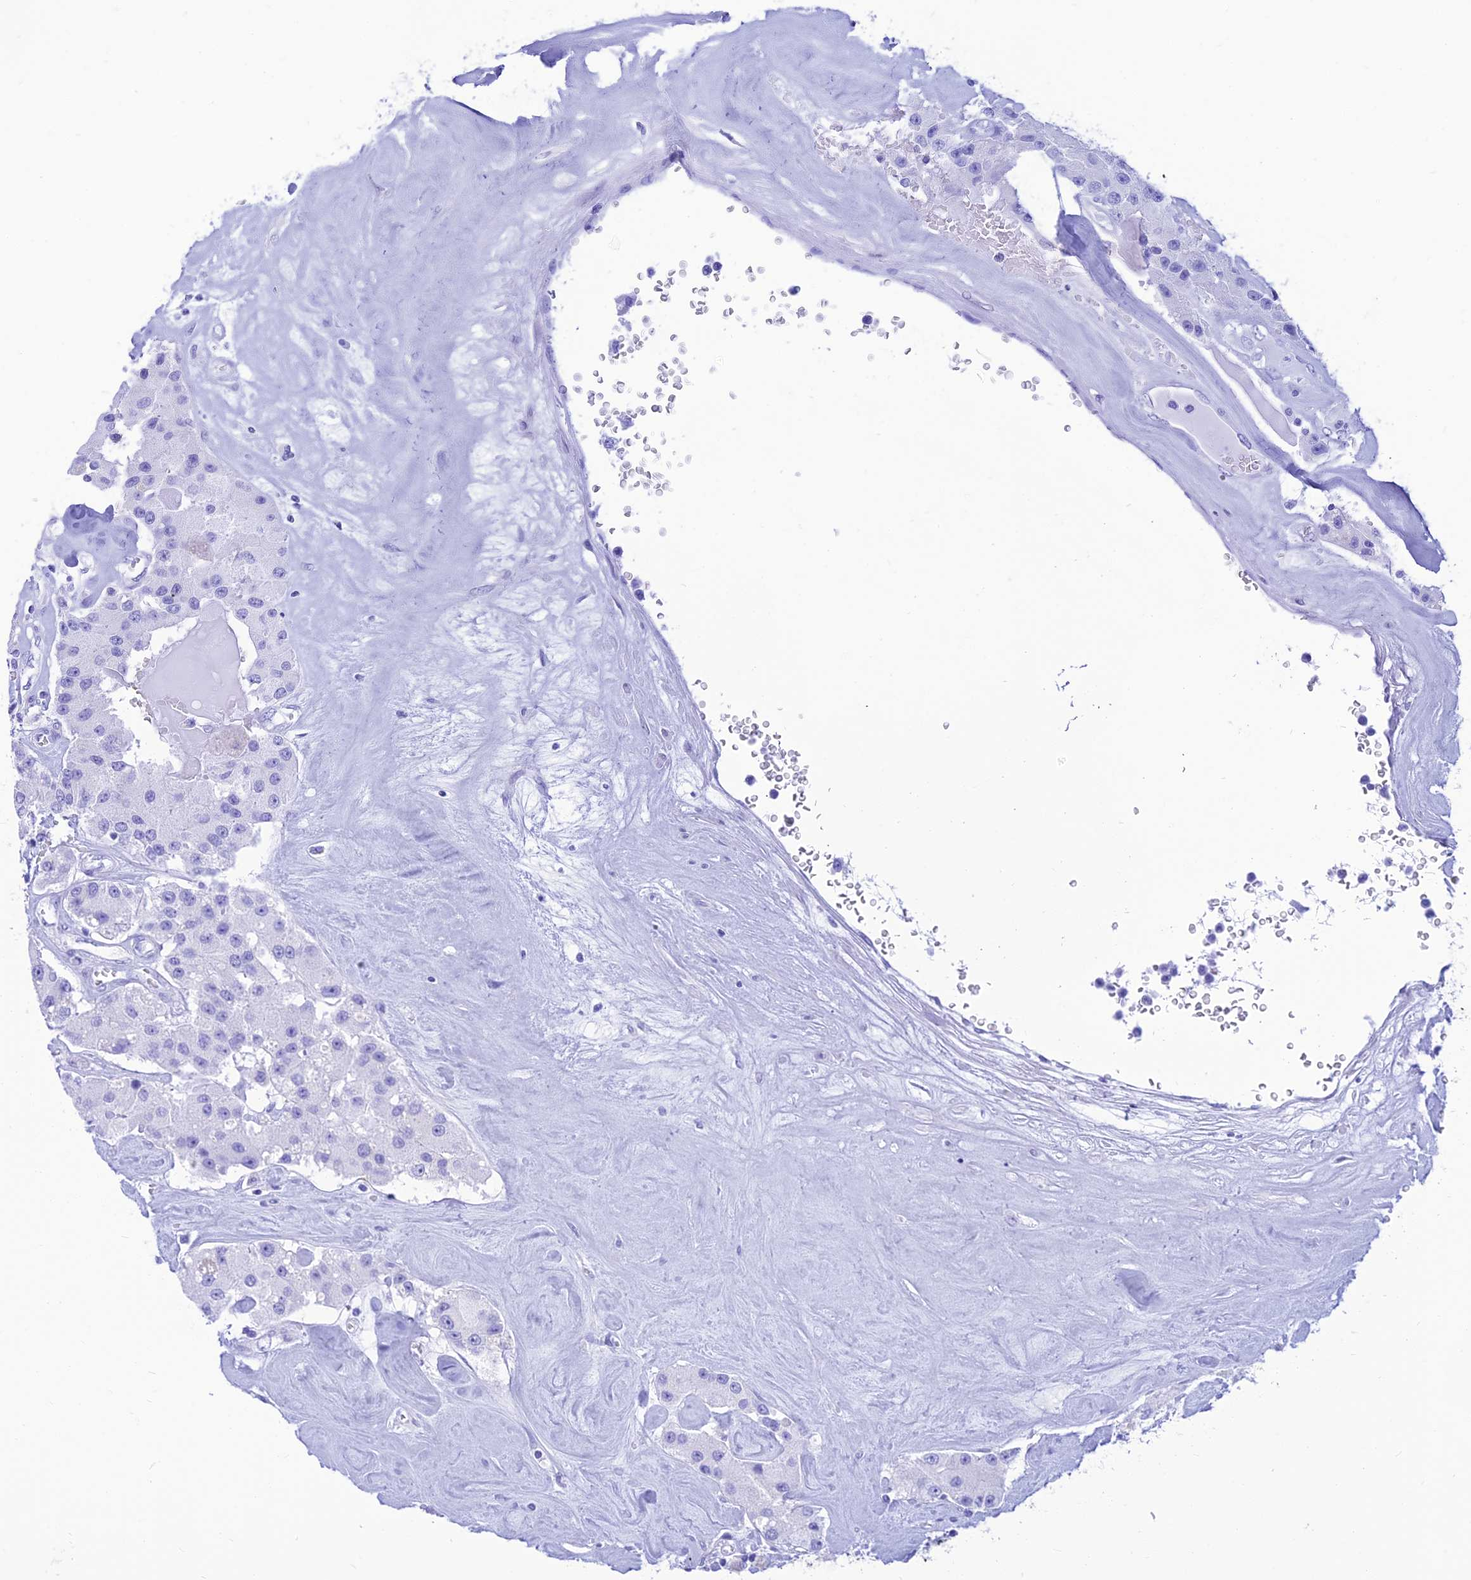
{"staining": {"intensity": "negative", "quantity": "none", "location": "none"}, "tissue": "carcinoid", "cell_type": "Tumor cells", "image_type": "cancer", "snomed": [{"axis": "morphology", "description": "Carcinoid, malignant, NOS"}, {"axis": "topography", "description": "Pancreas"}], "caption": "Carcinoid (malignant) was stained to show a protein in brown. There is no significant staining in tumor cells.", "gene": "PRNP", "patient": {"sex": "male", "age": 41}}